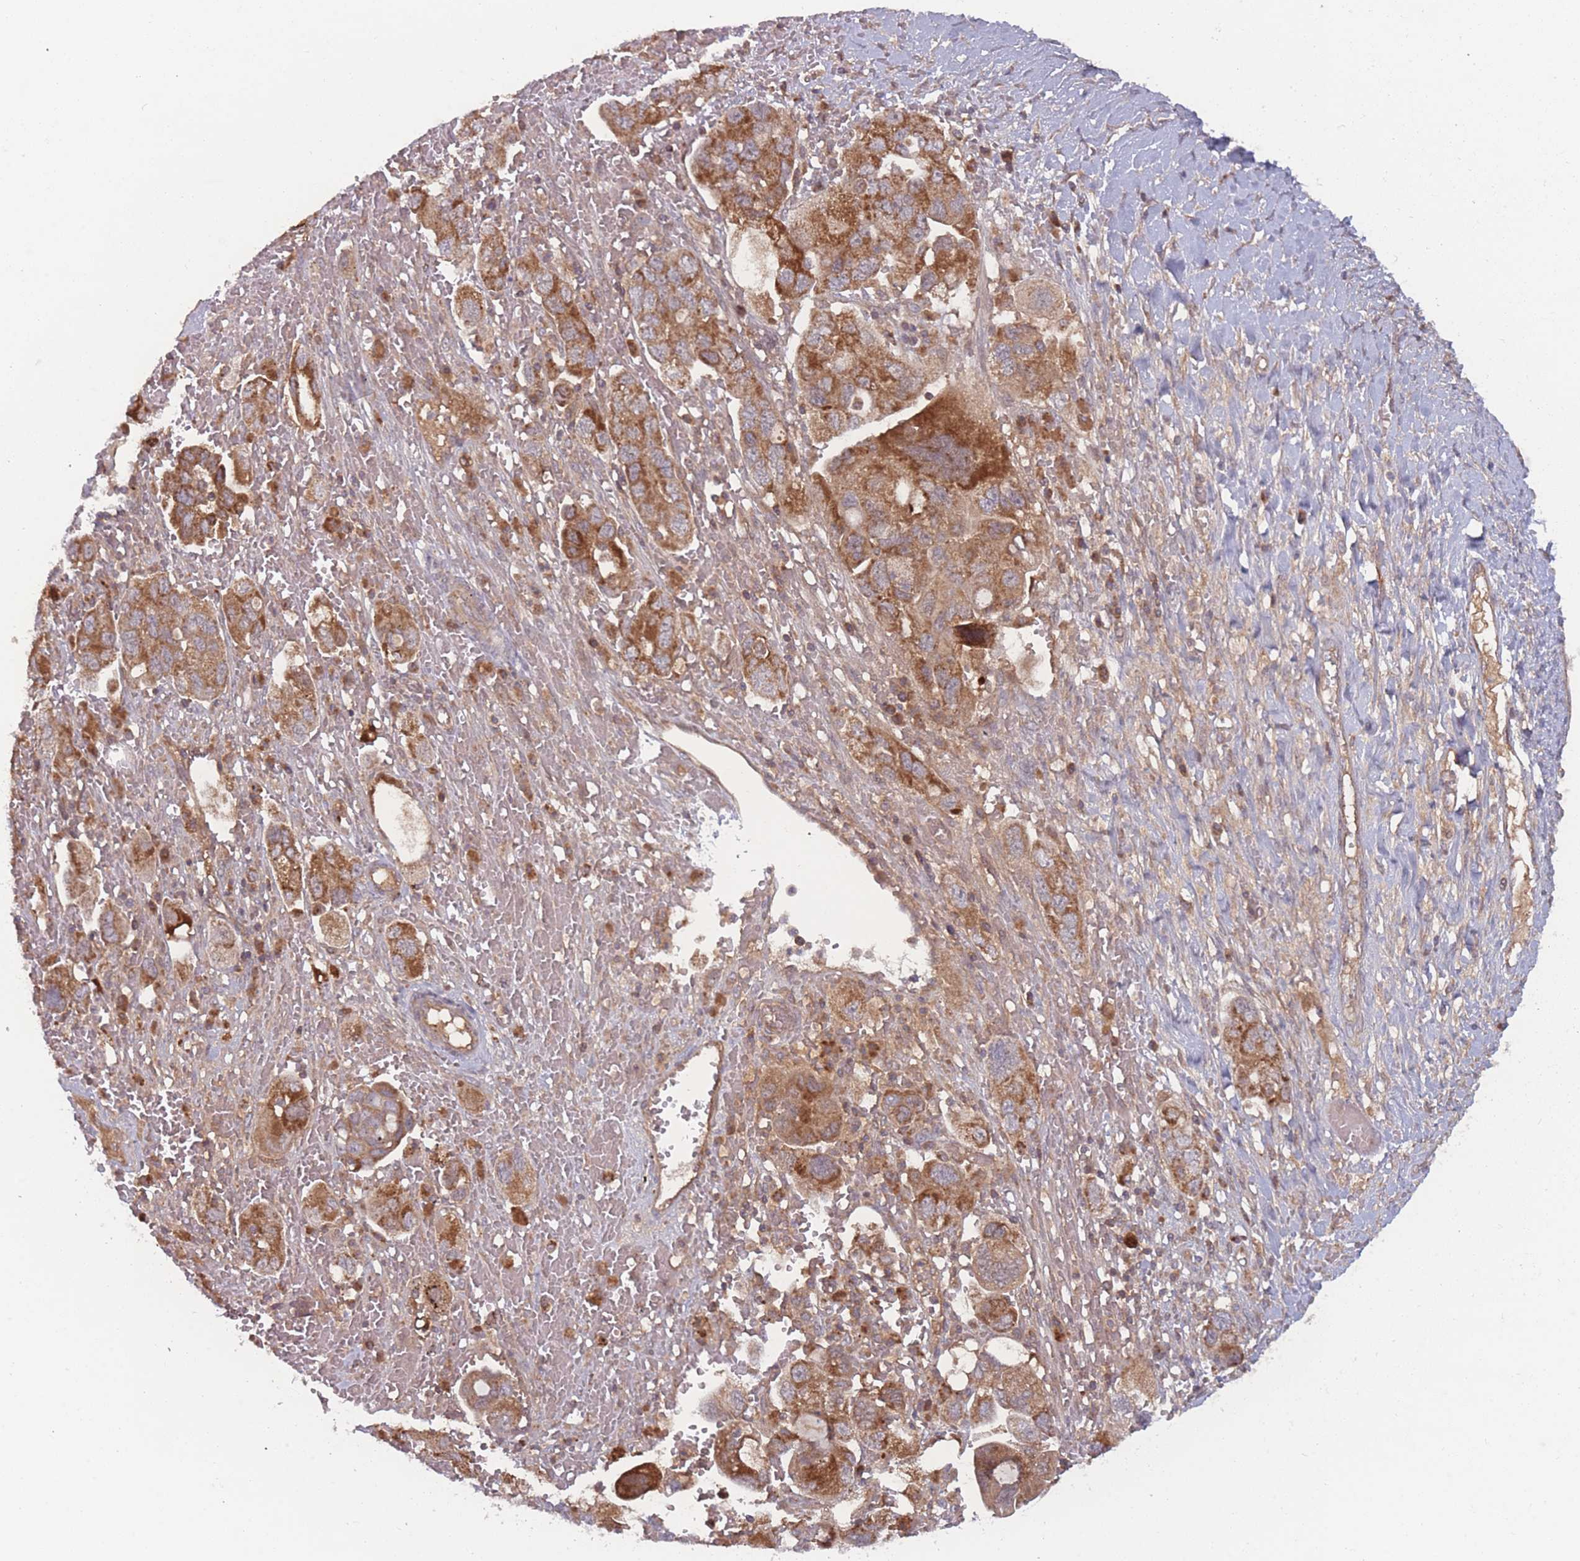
{"staining": {"intensity": "moderate", "quantity": ">75%", "location": "cytoplasmic/membranous"}, "tissue": "ovarian cancer", "cell_type": "Tumor cells", "image_type": "cancer", "snomed": [{"axis": "morphology", "description": "Carcinoma, NOS"}, {"axis": "morphology", "description": "Cystadenocarcinoma, serous, NOS"}, {"axis": "topography", "description": "Ovary"}], "caption": "This histopathology image shows IHC staining of ovarian cancer (serous cystadenocarcinoma), with medium moderate cytoplasmic/membranous positivity in approximately >75% of tumor cells.", "gene": "ATP5MG", "patient": {"sex": "female", "age": 69}}